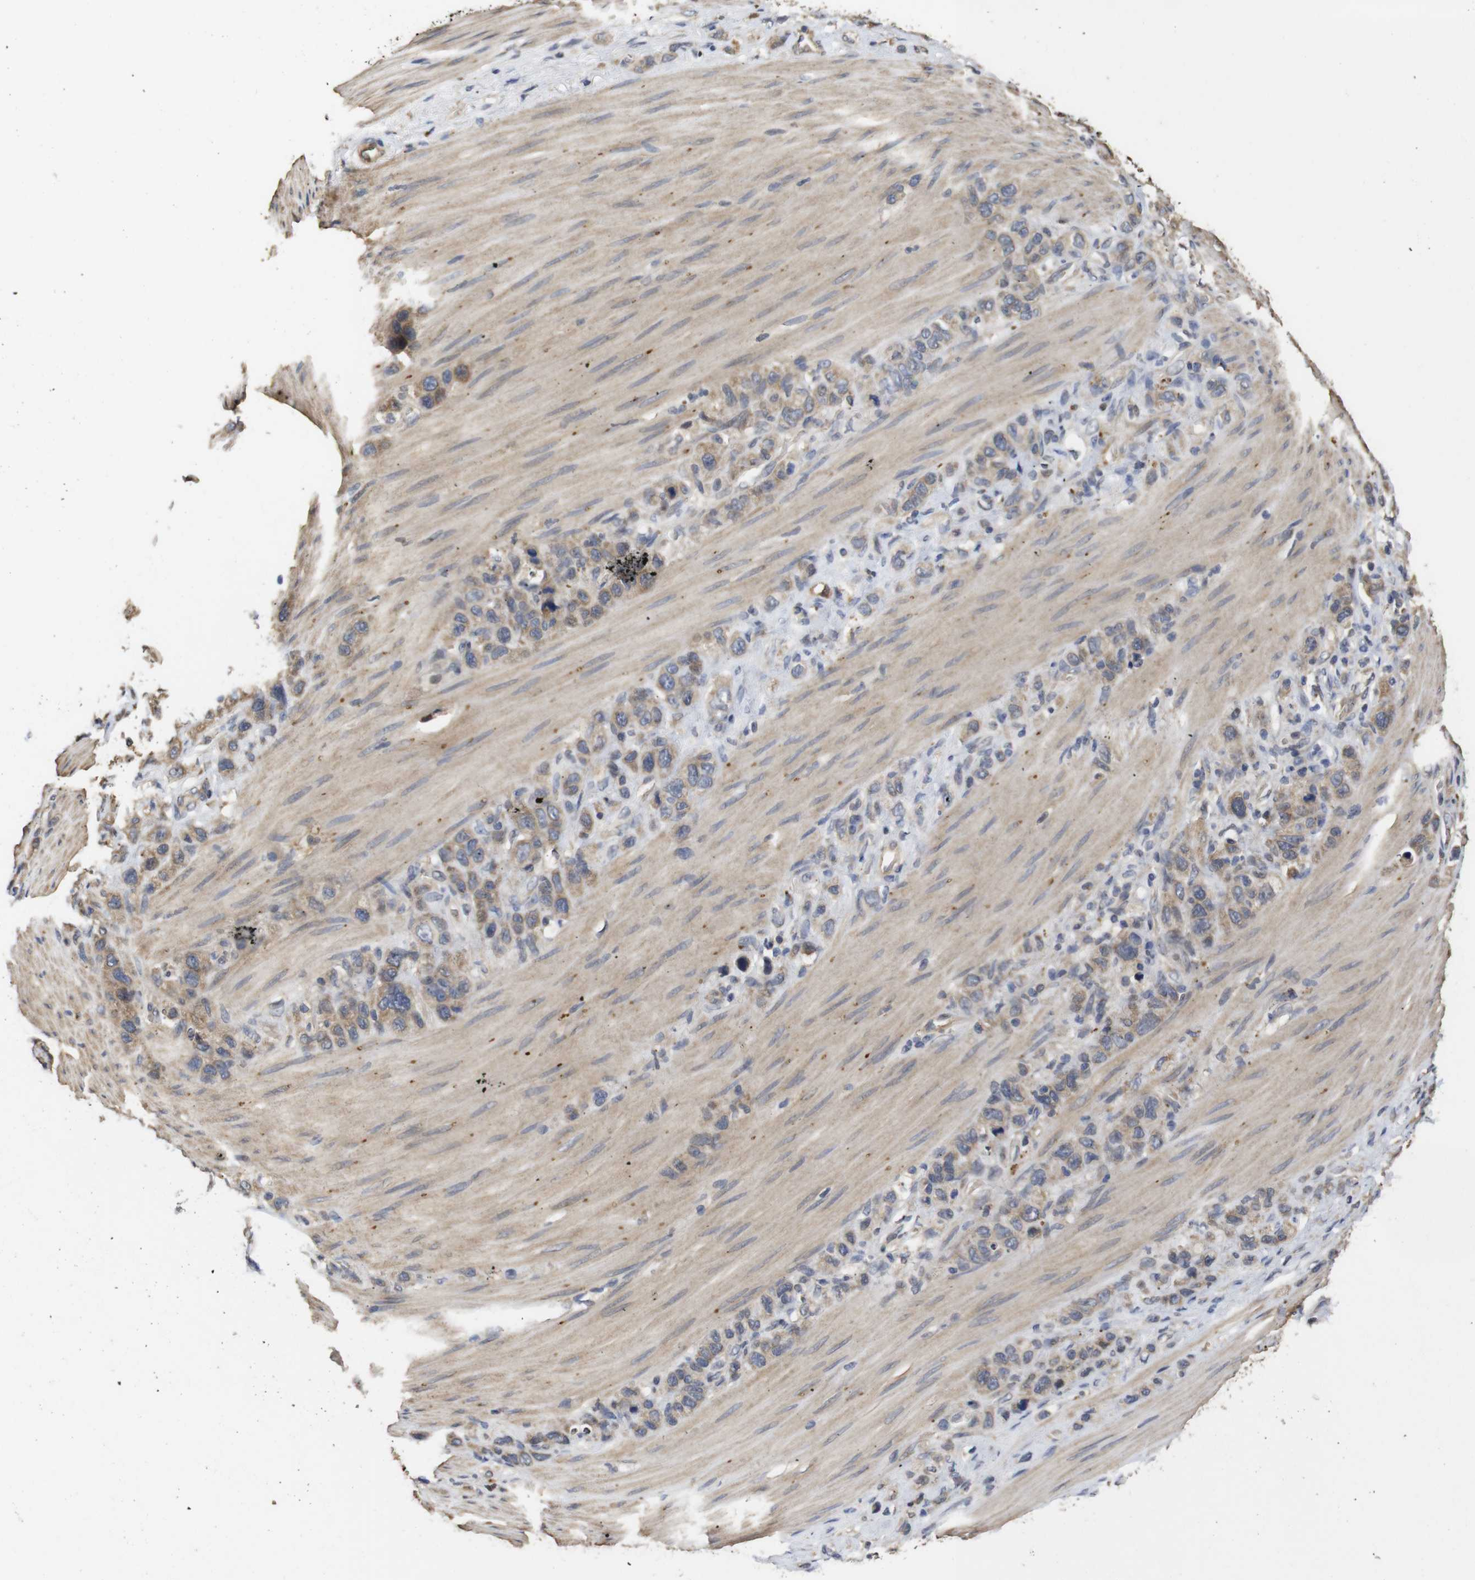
{"staining": {"intensity": "weak", "quantity": ">75%", "location": "cytoplasmic/membranous"}, "tissue": "stomach cancer", "cell_type": "Tumor cells", "image_type": "cancer", "snomed": [{"axis": "morphology", "description": "Adenocarcinoma, NOS"}, {"axis": "morphology", "description": "Adenocarcinoma, High grade"}, {"axis": "topography", "description": "Stomach, upper"}, {"axis": "topography", "description": "Stomach, lower"}], "caption": "This photomicrograph displays immunohistochemistry staining of high-grade adenocarcinoma (stomach), with low weak cytoplasmic/membranous staining in about >75% of tumor cells.", "gene": "PTPN14", "patient": {"sex": "female", "age": 65}}